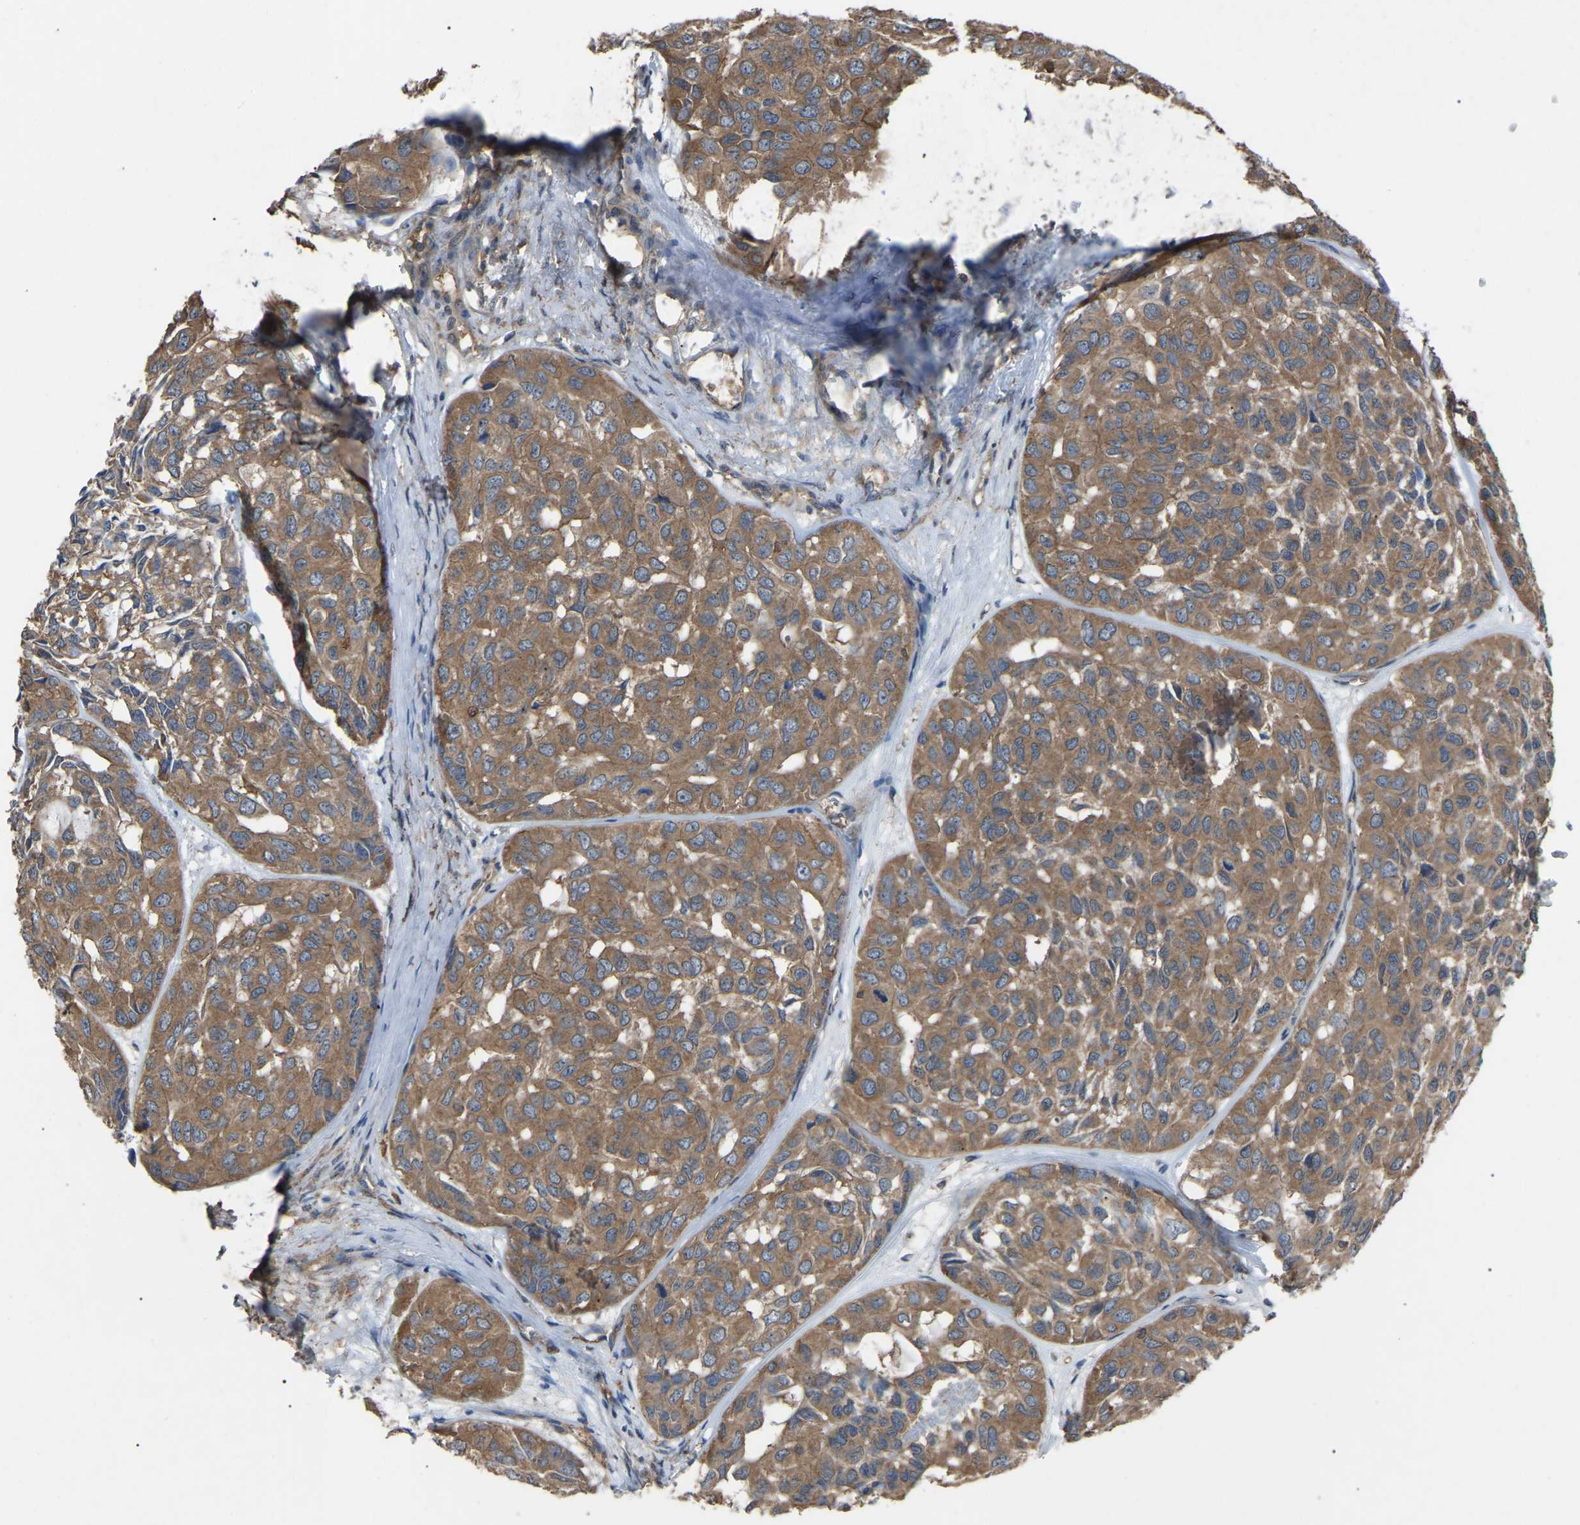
{"staining": {"intensity": "moderate", "quantity": ">75%", "location": "cytoplasmic/membranous"}, "tissue": "head and neck cancer", "cell_type": "Tumor cells", "image_type": "cancer", "snomed": [{"axis": "morphology", "description": "Adenocarcinoma, NOS"}, {"axis": "topography", "description": "Salivary gland, NOS"}, {"axis": "topography", "description": "Head-Neck"}], "caption": "A medium amount of moderate cytoplasmic/membranous positivity is present in approximately >75% of tumor cells in head and neck adenocarcinoma tissue. Nuclei are stained in blue.", "gene": "AIMP1", "patient": {"sex": "female", "age": 76}}